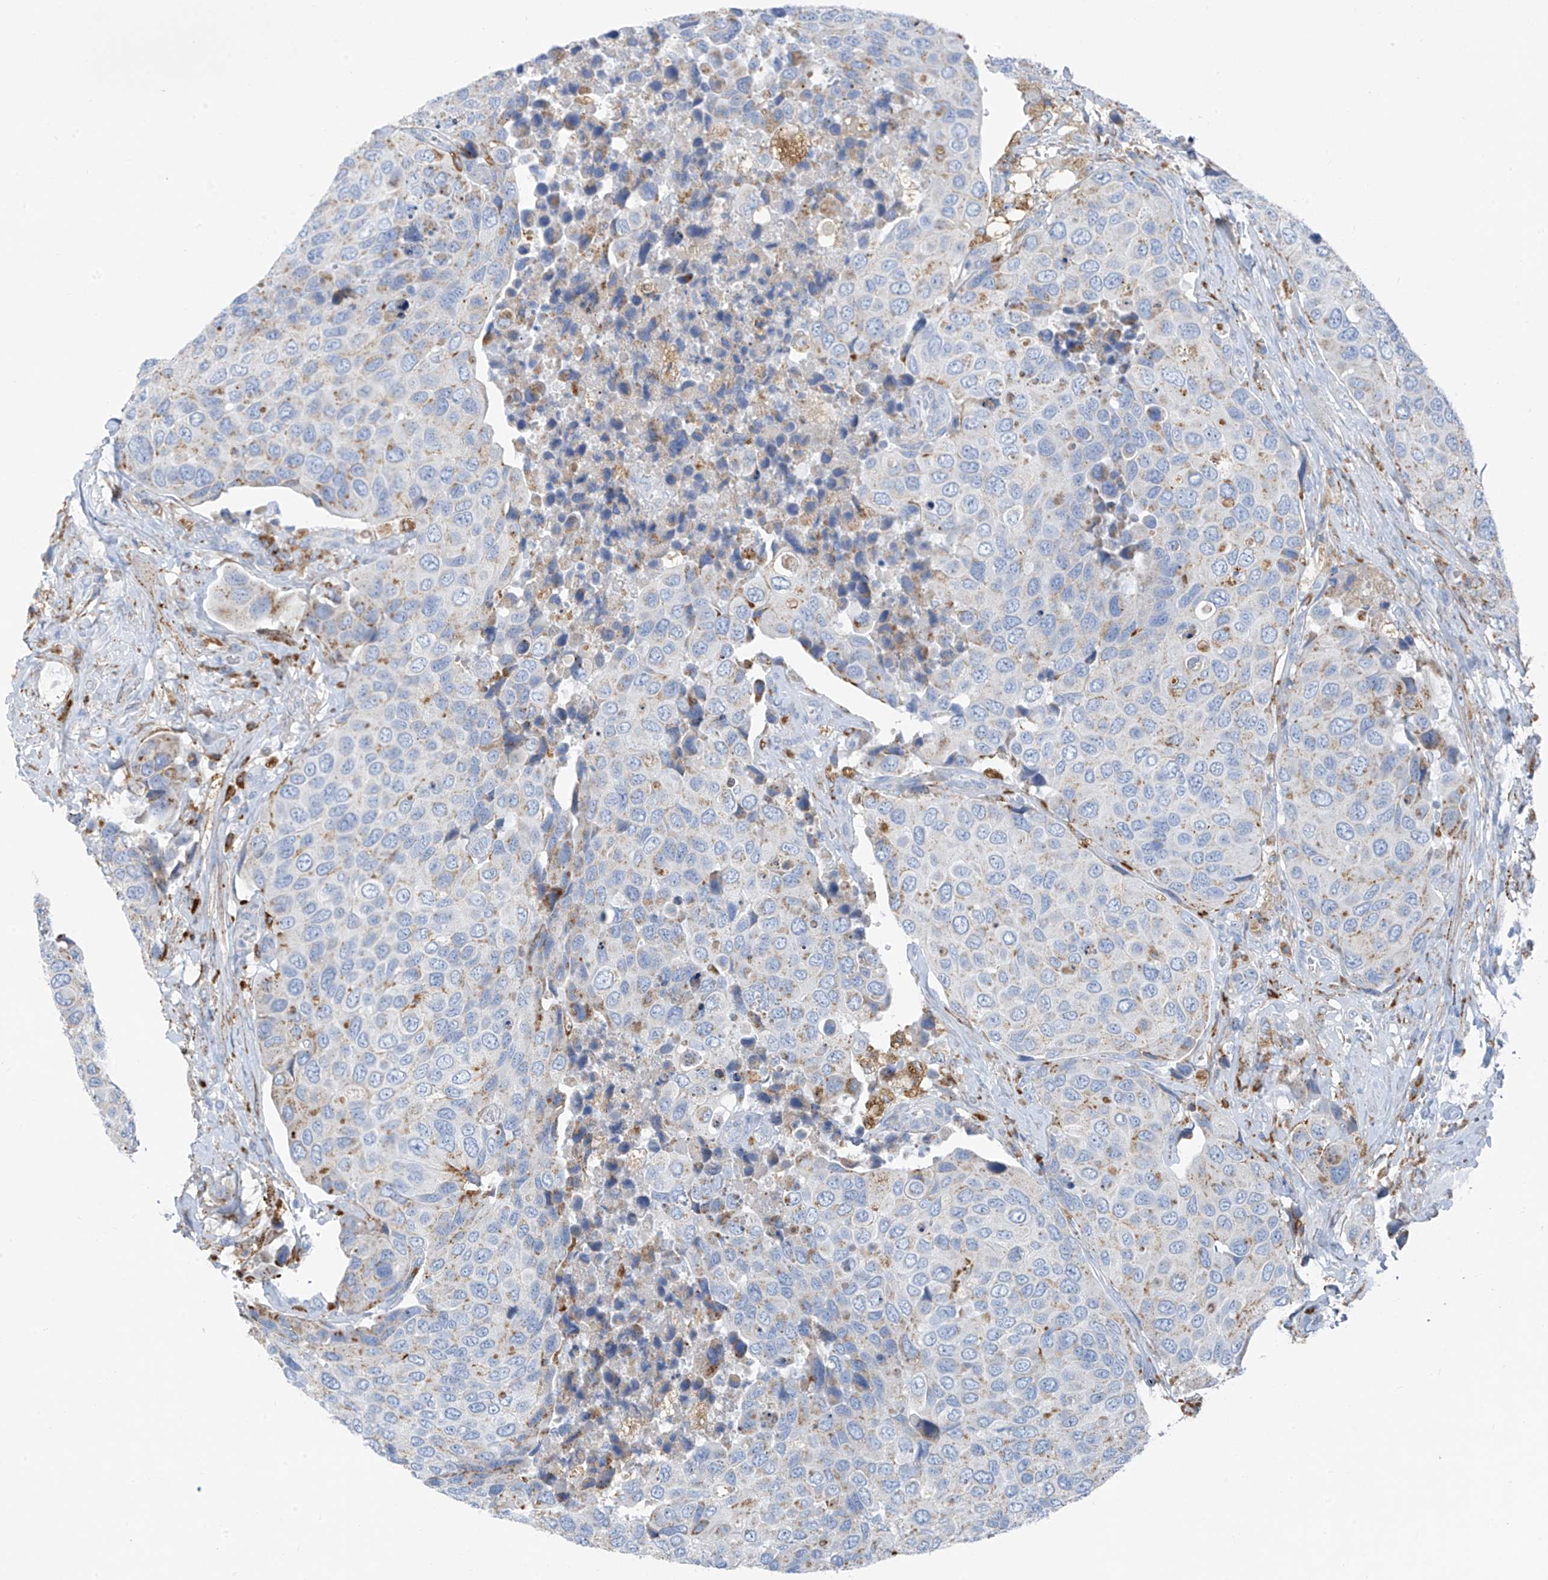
{"staining": {"intensity": "weak", "quantity": "<25%", "location": "cytoplasmic/membranous"}, "tissue": "urothelial cancer", "cell_type": "Tumor cells", "image_type": "cancer", "snomed": [{"axis": "morphology", "description": "Urothelial carcinoma, High grade"}, {"axis": "topography", "description": "Urinary bladder"}], "caption": "Urothelial cancer was stained to show a protein in brown. There is no significant expression in tumor cells.", "gene": "GLMP", "patient": {"sex": "male", "age": 74}}